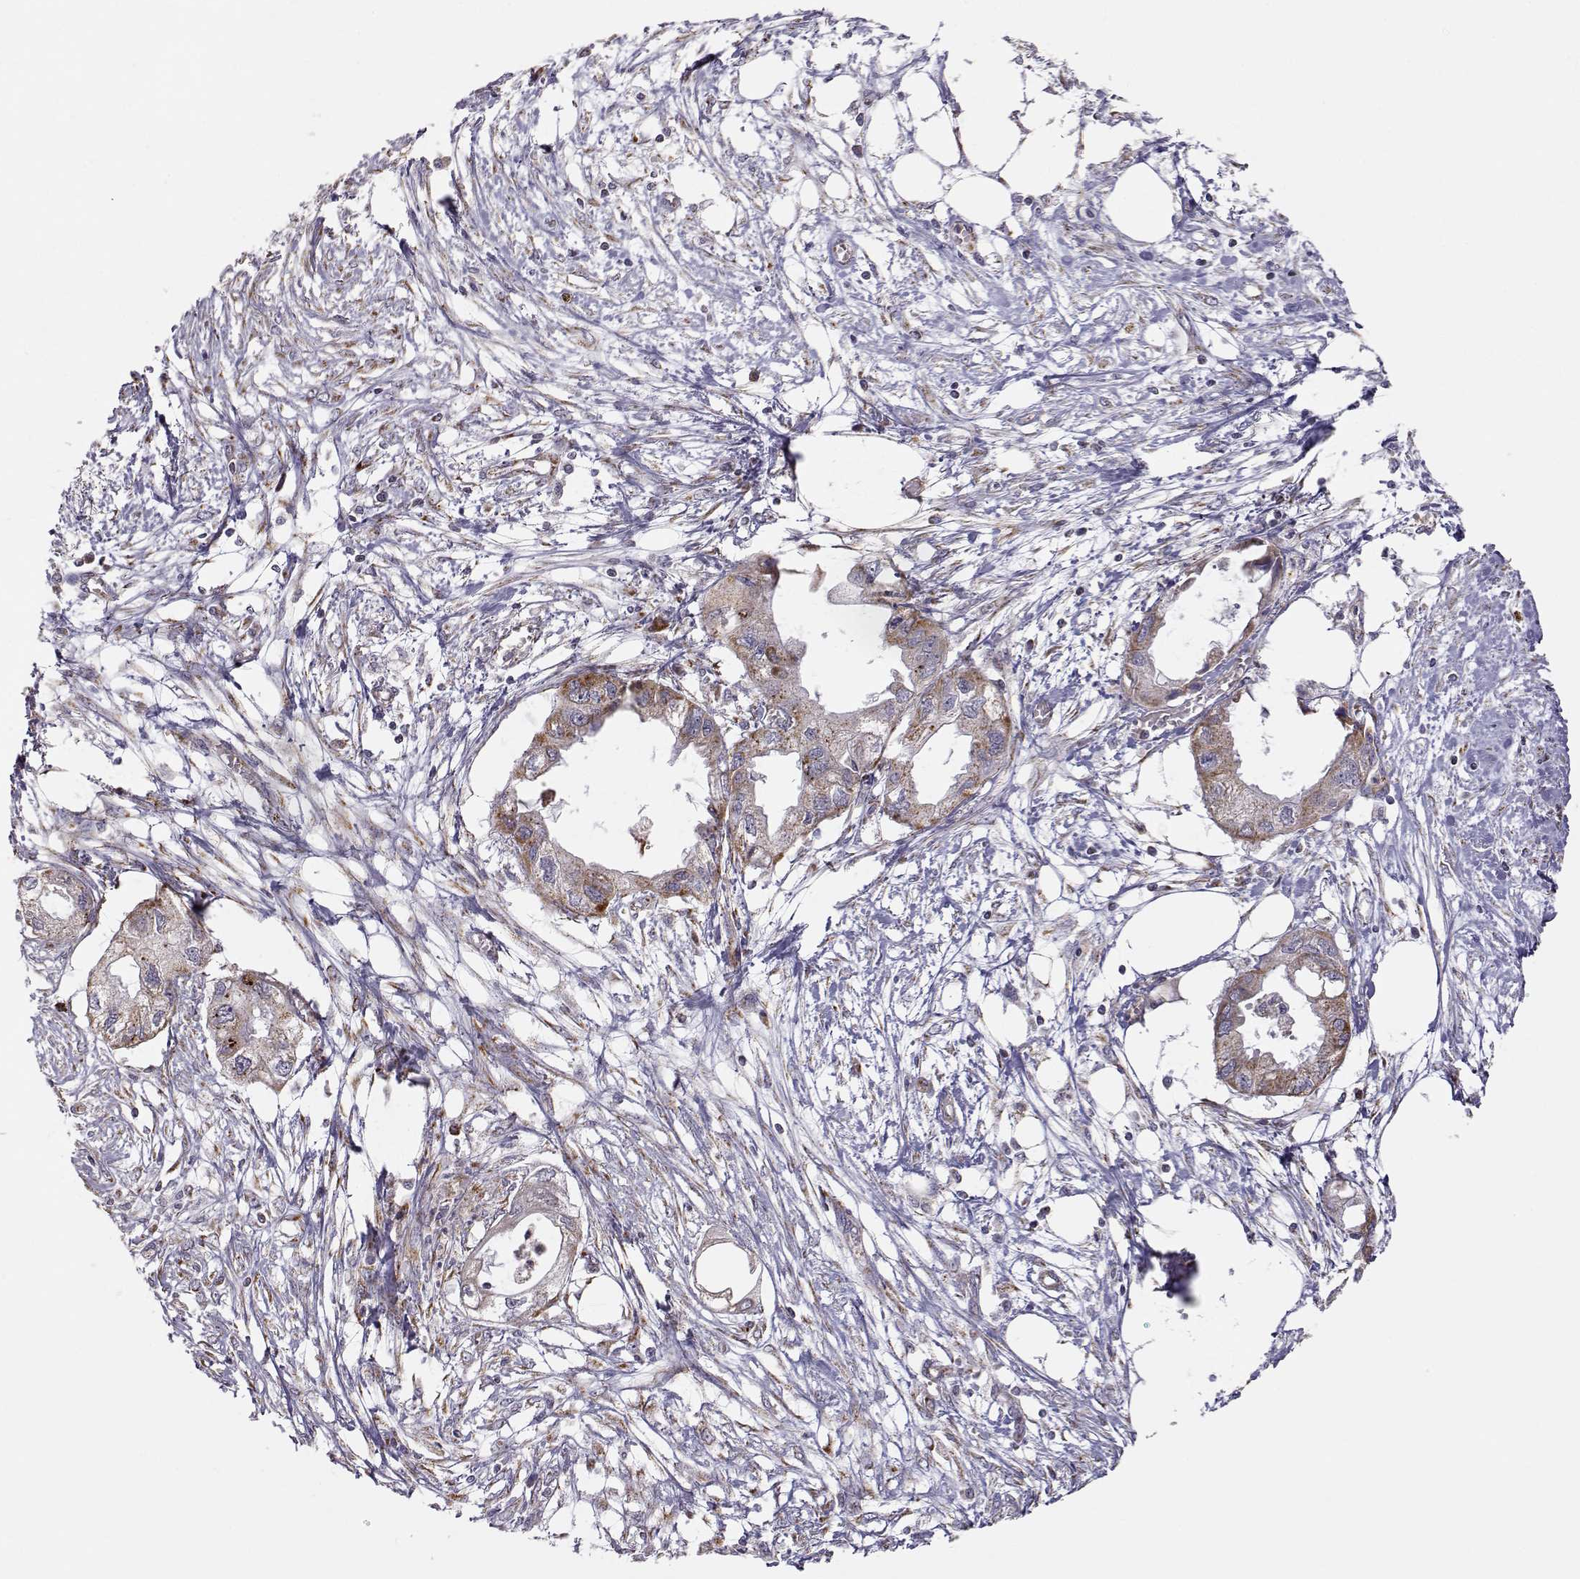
{"staining": {"intensity": "moderate", "quantity": "25%-75%", "location": "cytoplasmic/membranous"}, "tissue": "endometrial cancer", "cell_type": "Tumor cells", "image_type": "cancer", "snomed": [{"axis": "morphology", "description": "Adenocarcinoma, NOS"}, {"axis": "morphology", "description": "Adenocarcinoma, metastatic, NOS"}, {"axis": "topography", "description": "Adipose tissue"}, {"axis": "topography", "description": "Endometrium"}], "caption": "Immunohistochemical staining of human endometrial cancer (metastatic adenocarcinoma) reveals medium levels of moderate cytoplasmic/membranous staining in approximately 25%-75% of tumor cells.", "gene": "EXOG", "patient": {"sex": "female", "age": 67}}